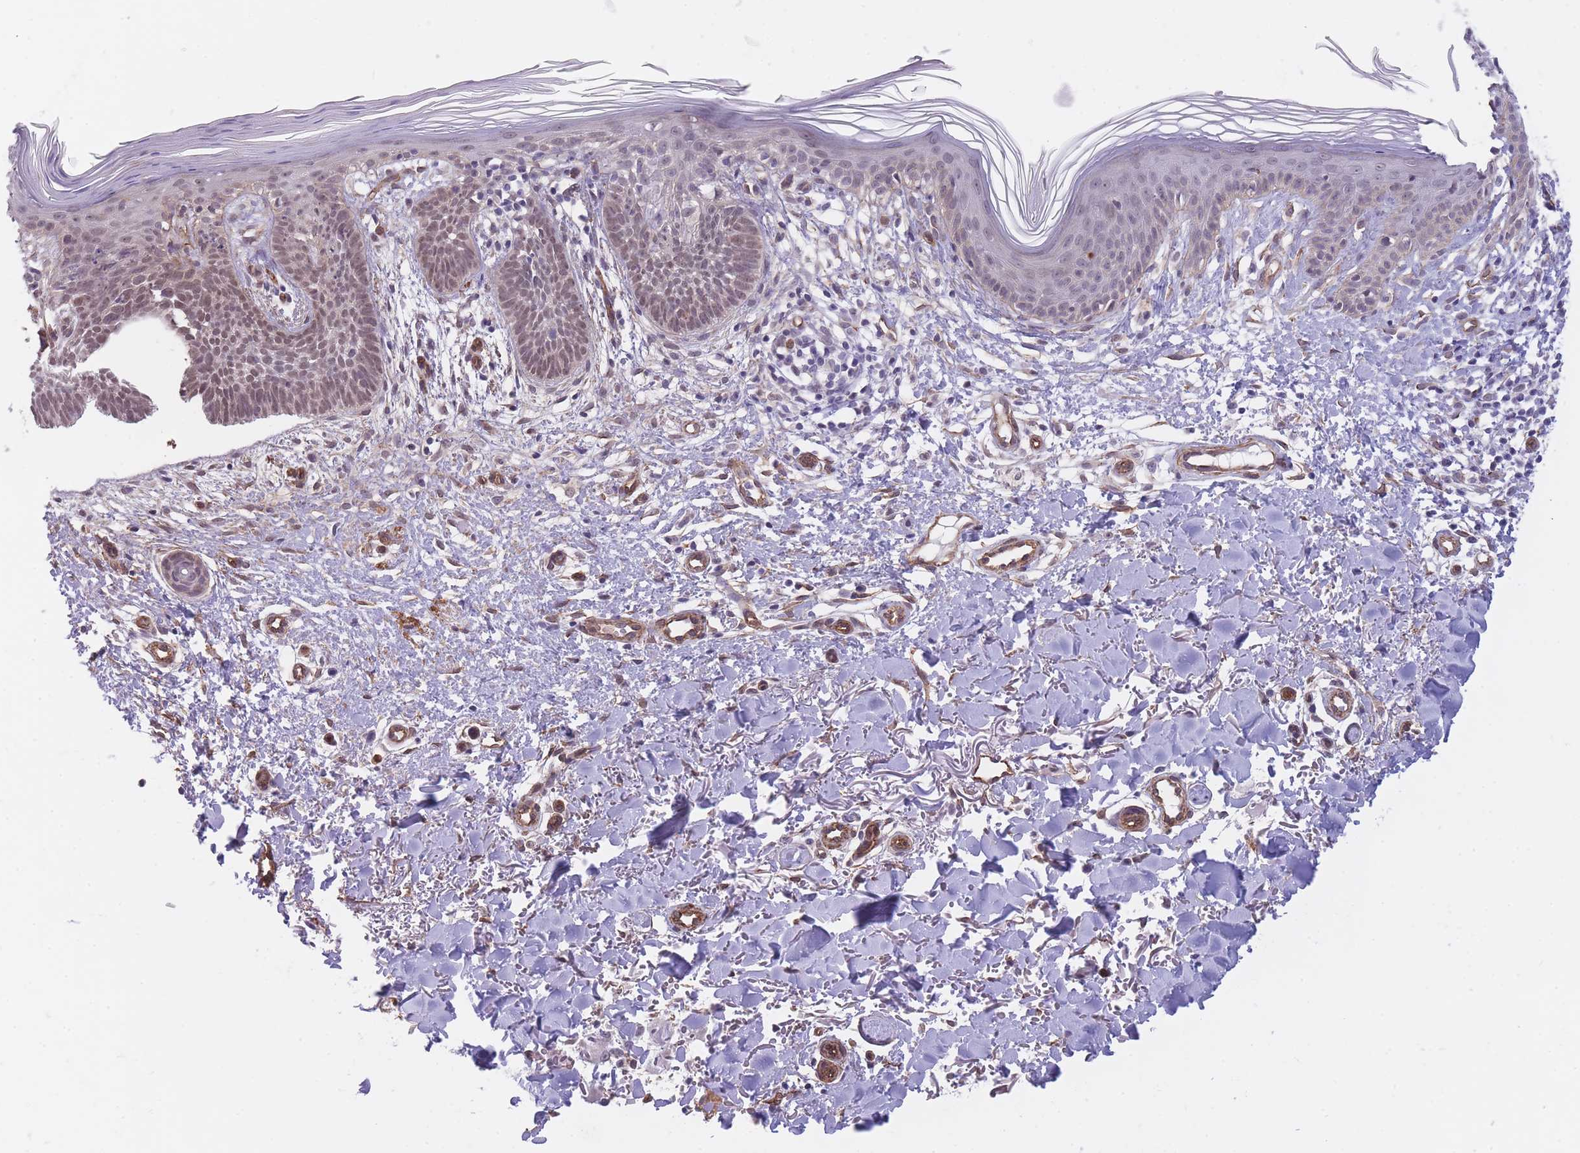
{"staining": {"intensity": "weak", "quantity": ">75%", "location": "nuclear"}, "tissue": "skin cancer", "cell_type": "Tumor cells", "image_type": "cancer", "snomed": [{"axis": "morphology", "description": "Basal cell carcinoma"}, {"axis": "topography", "description": "Skin"}], "caption": "Weak nuclear protein positivity is appreciated in approximately >75% of tumor cells in skin cancer. Using DAB (brown) and hematoxylin (blue) stains, captured at high magnification using brightfield microscopy.", "gene": "QTRT1", "patient": {"sex": "male", "age": 78}}